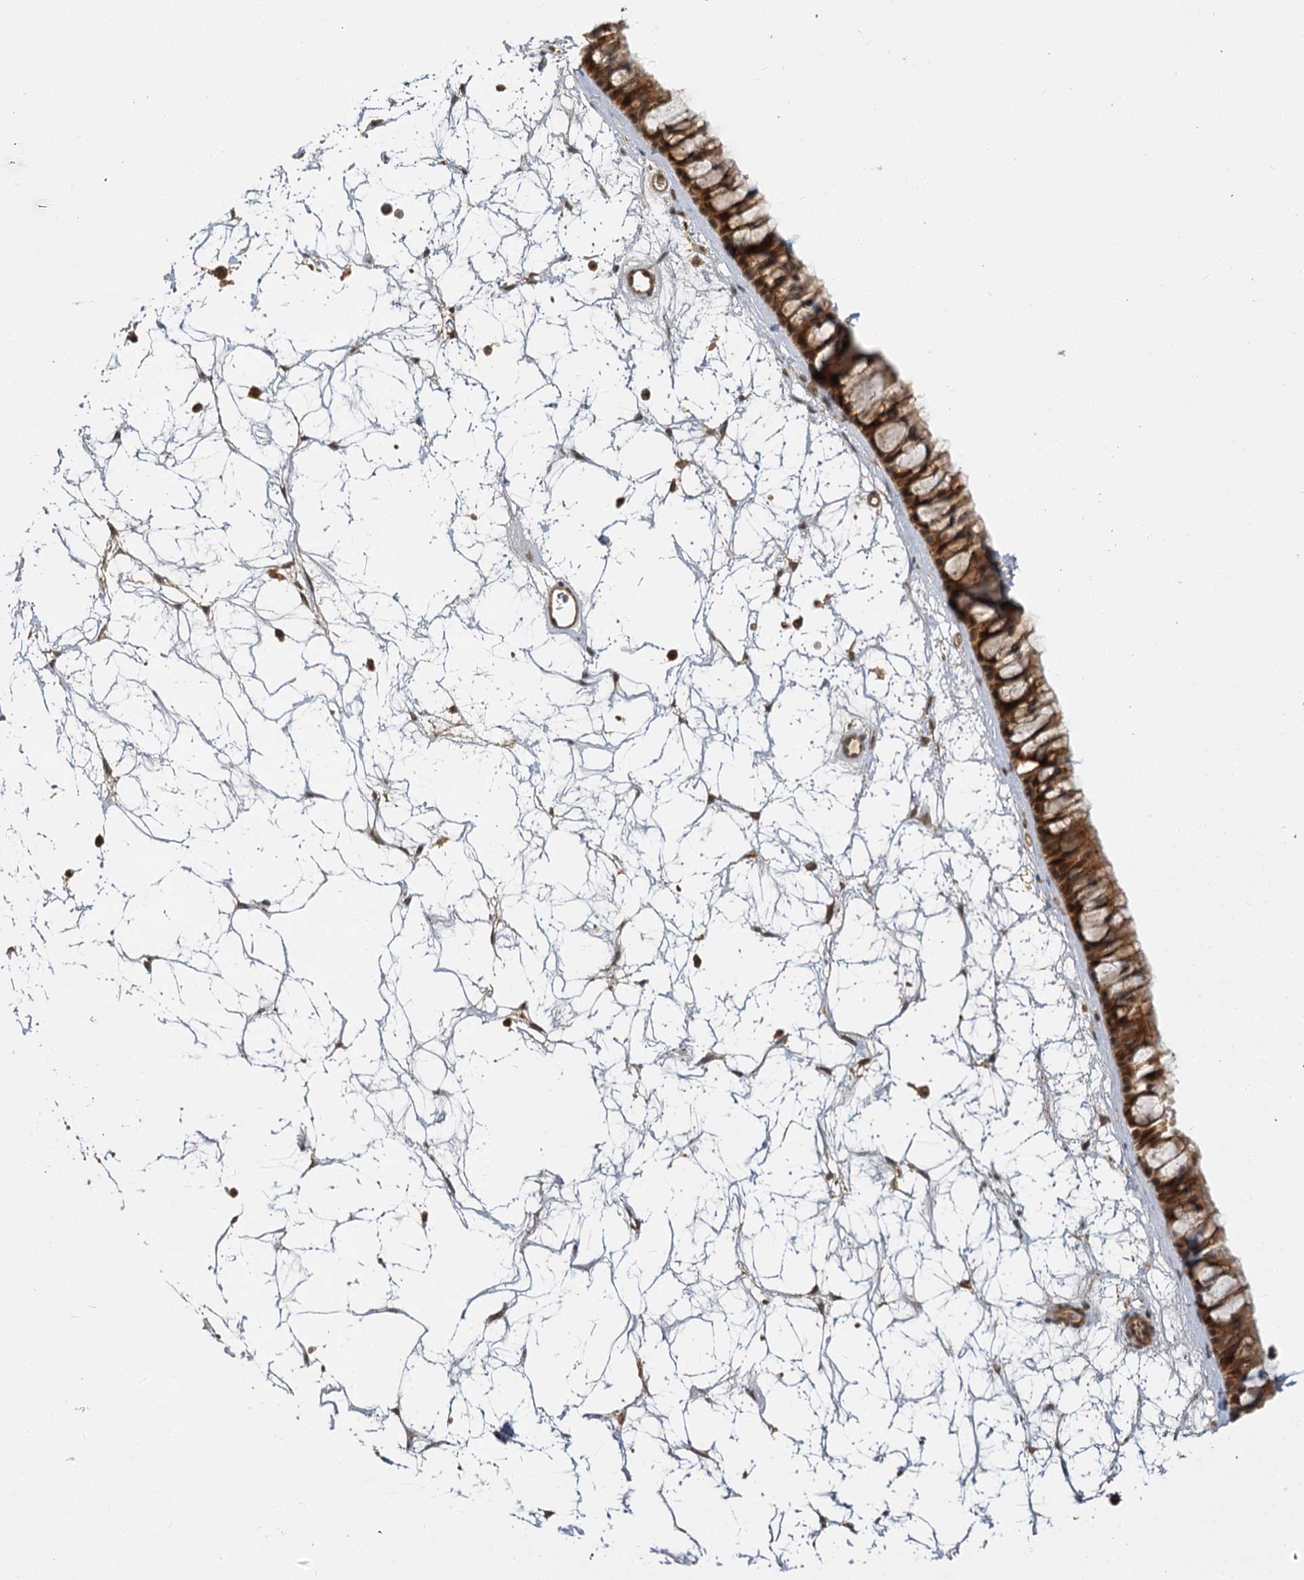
{"staining": {"intensity": "moderate", "quantity": ">75%", "location": "cytoplasmic/membranous,nuclear"}, "tissue": "nasopharynx", "cell_type": "Respiratory epithelial cells", "image_type": "normal", "snomed": [{"axis": "morphology", "description": "Normal tissue, NOS"}, {"axis": "topography", "description": "Nasopharynx"}], "caption": "DAB immunohistochemical staining of benign nasopharynx displays moderate cytoplasmic/membranous,nuclear protein positivity in approximately >75% of respiratory epithelial cells. Nuclei are stained in blue.", "gene": "ZNF549", "patient": {"sex": "male", "age": 64}}